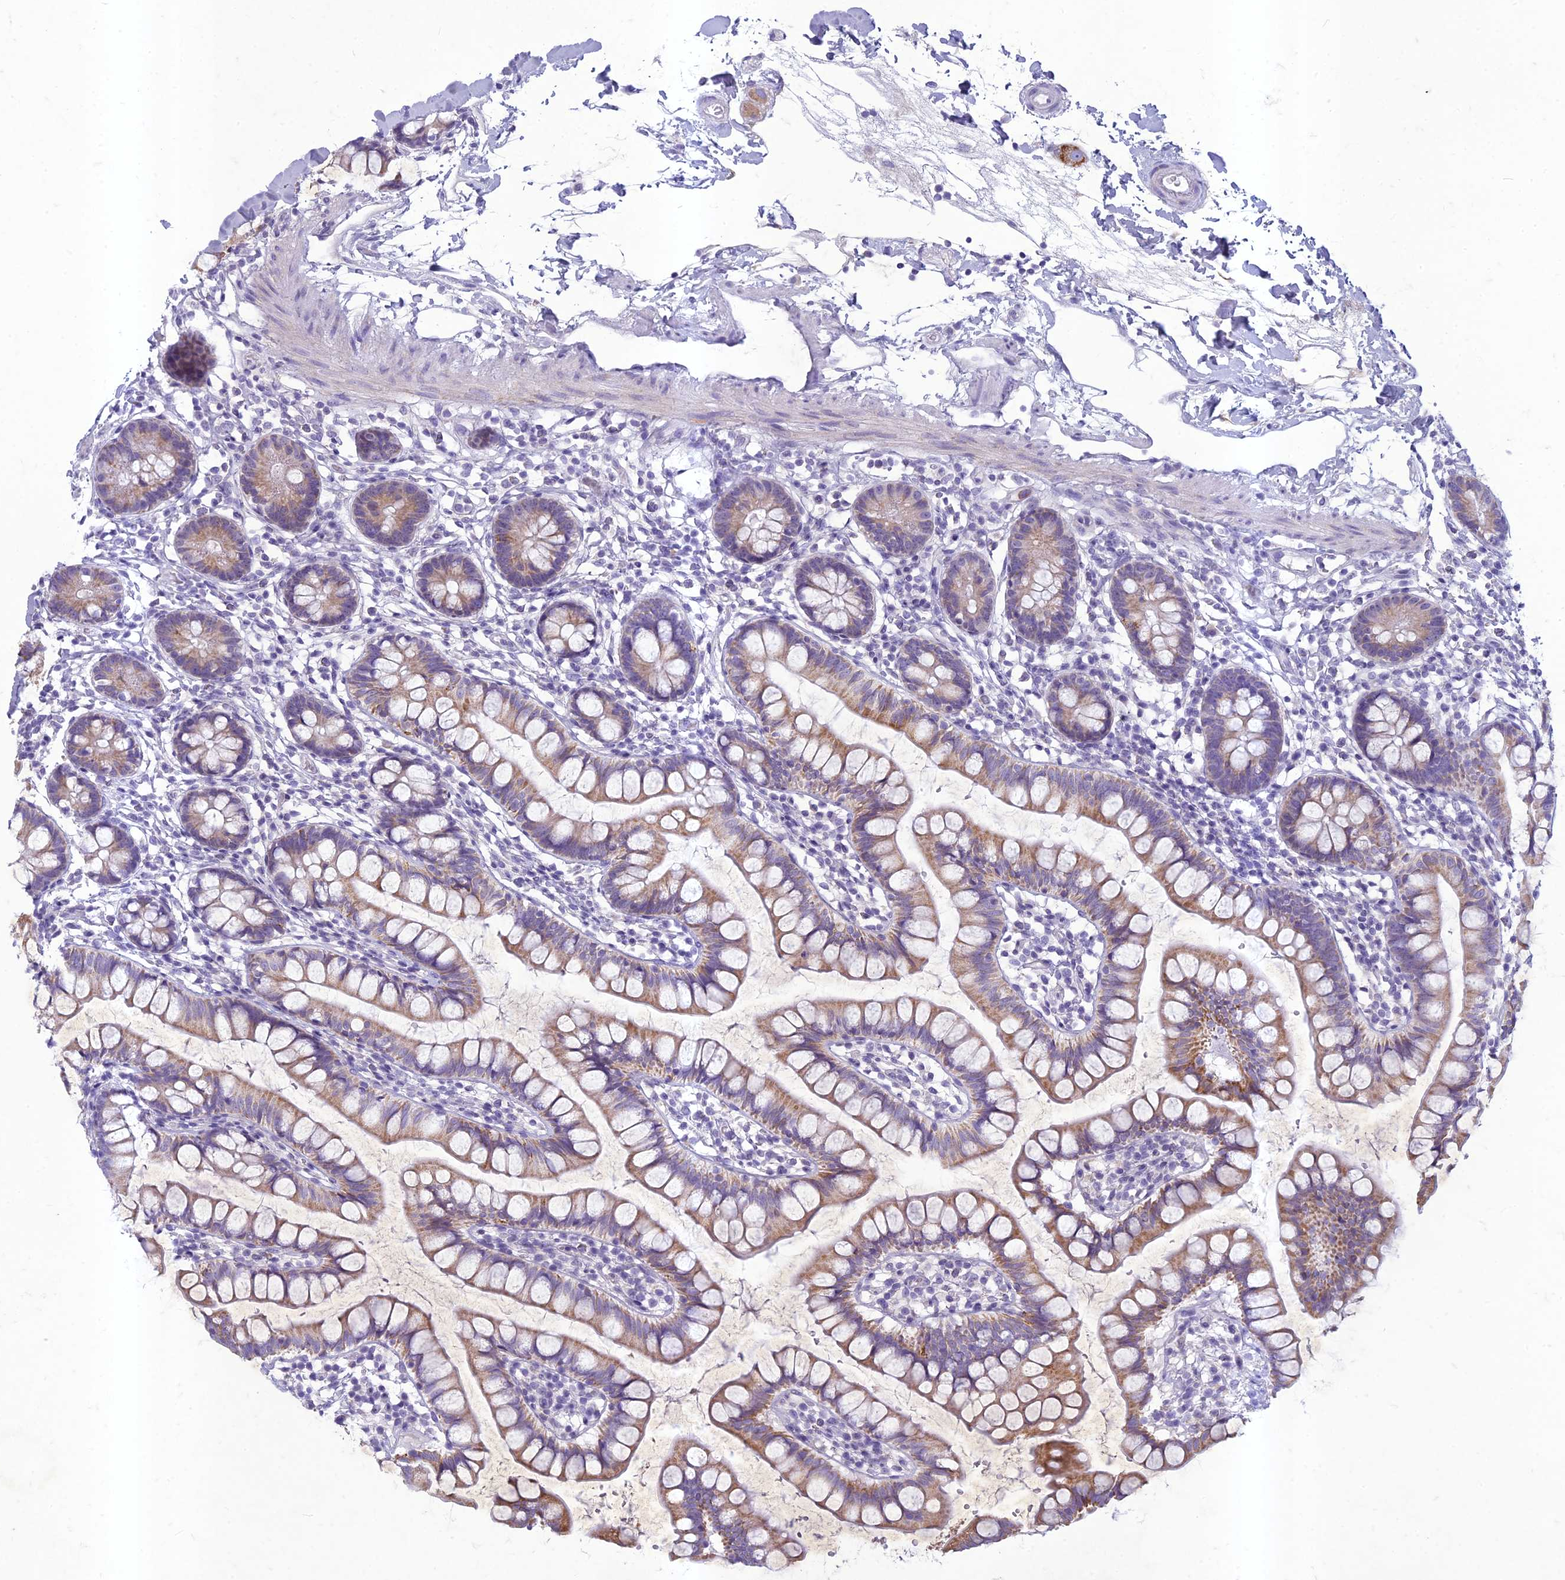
{"staining": {"intensity": "moderate", "quantity": "25%-75%", "location": "cytoplasmic/membranous"}, "tissue": "small intestine", "cell_type": "Glandular cells", "image_type": "normal", "snomed": [{"axis": "morphology", "description": "Normal tissue, NOS"}, {"axis": "topography", "description": "Small intestine"}], "caption": "The histopathology image reveals staining of unremarkable small intestine, revealing moderate cytoplasmic/membranous protein expression (brown color) within glandular cells.", "gene": "HIGD1A", "patient": {"sex": "female", "age": 84}}